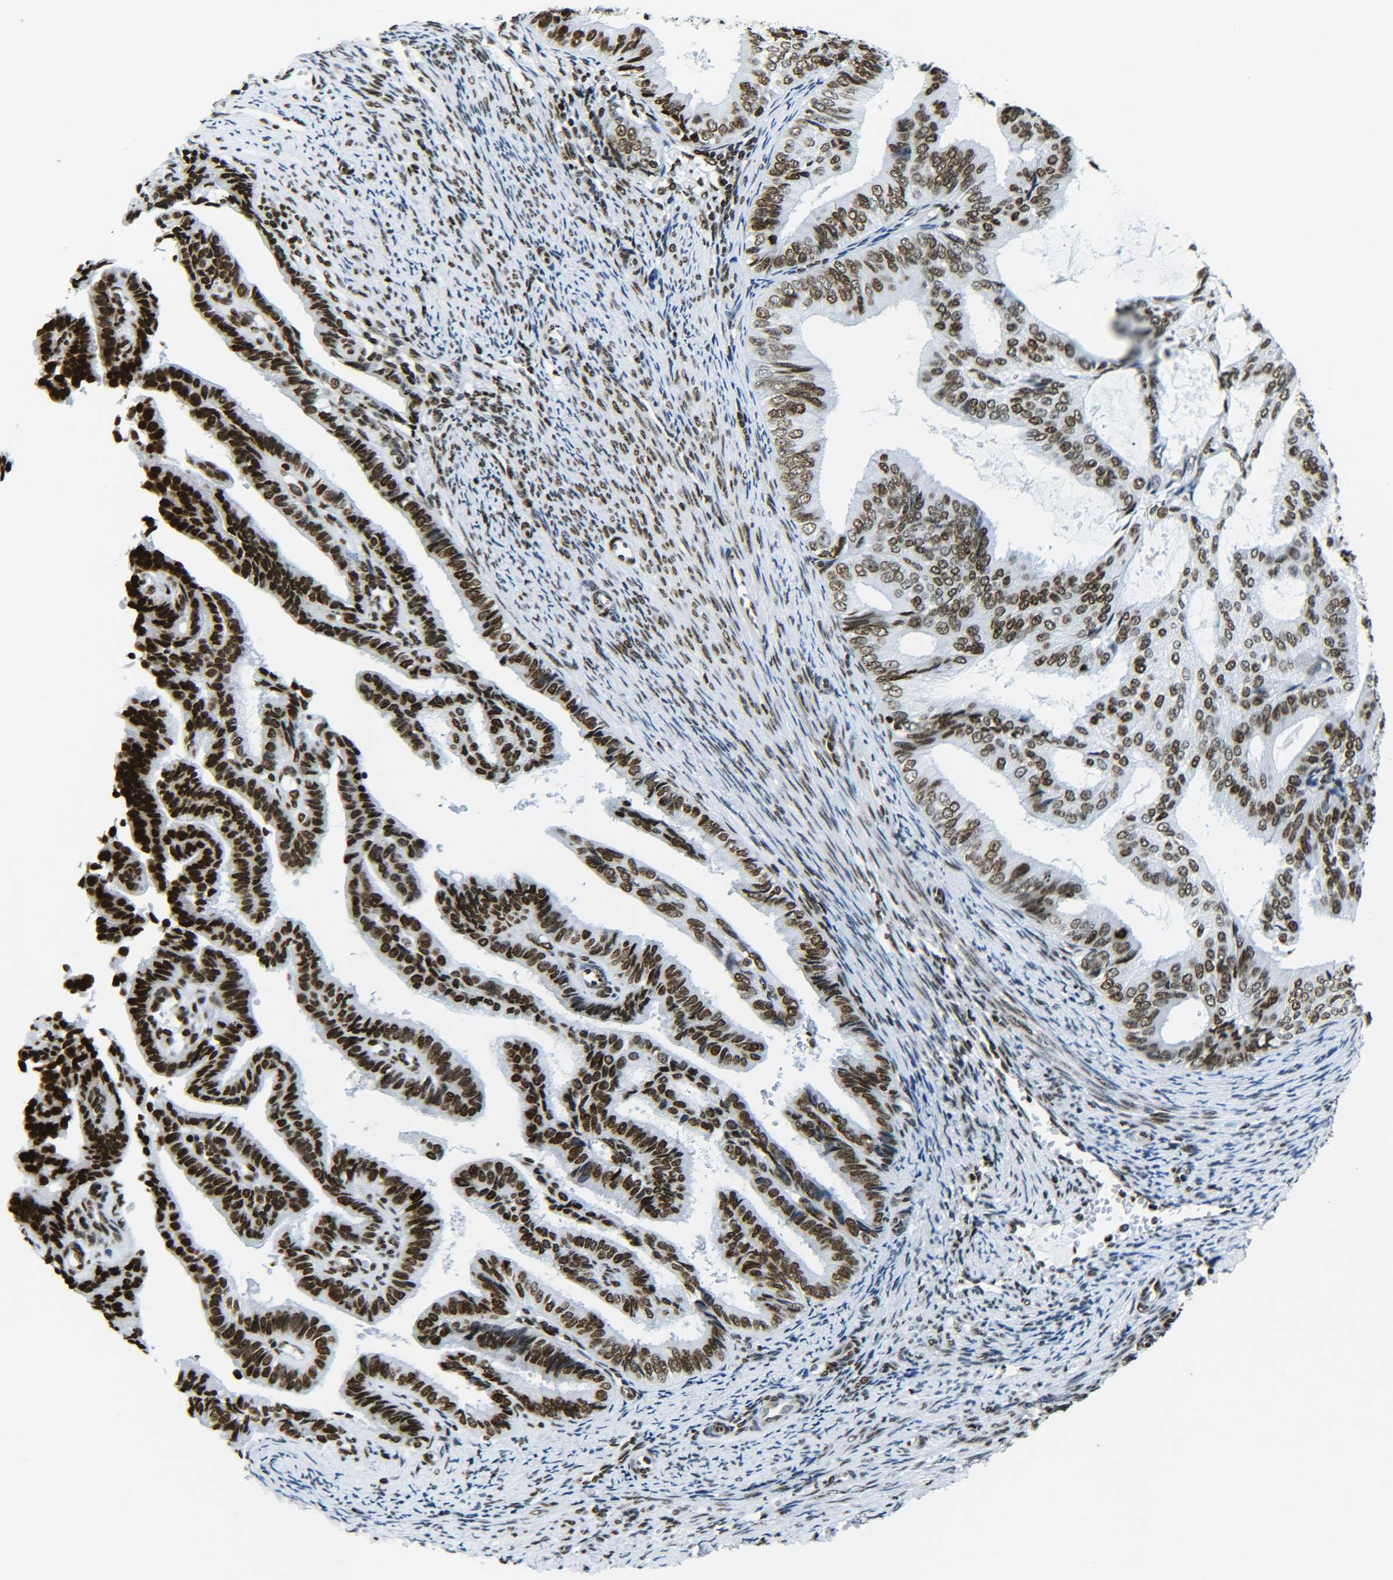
{"staining": {"intensity": "strong", "quantity": ">75%", "location": "nuclear"}, "tissue": "endometrial cancer", "cell_type": "Tumor cells", "image_type": "cancer", "snomed": [{"axis": "morphology", "description": "Adenocarcinoma, NOS"}, {"axis": "topography", "description": "Endometrium"}], "caption": "Protein expression analysis of human endometrial adenocarcinoma reveals strong nuclear positivity in about >75% of tumor cells.", "gene": "H2AX", "patient": {"sex": "female", "age": 58}}